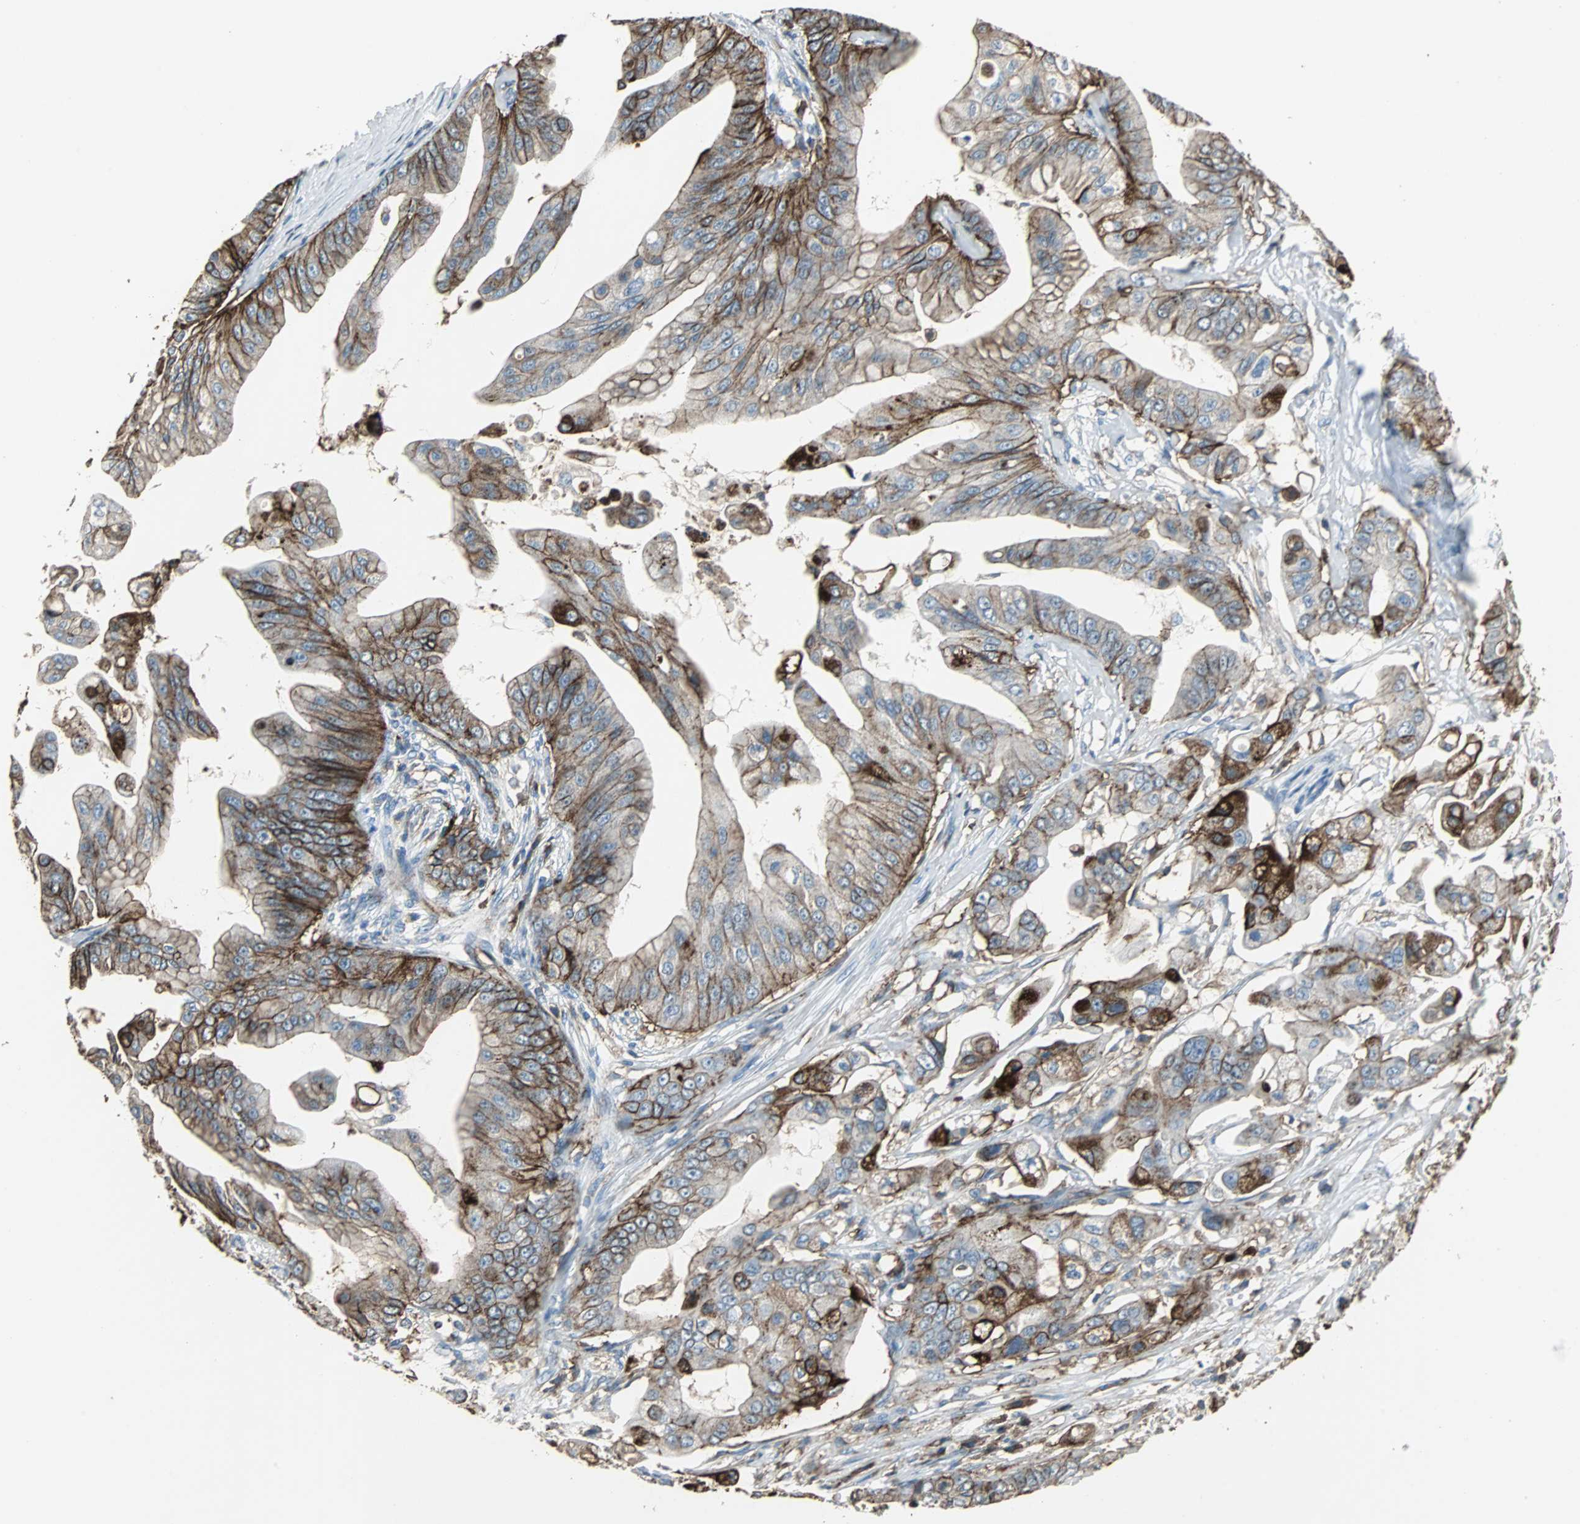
{"staining": {"intensity": "moderate", "quantity": ">75%", "location": "cytoplasmic/membranous"}, "tissue": "pancreatic cancer", "cell_type": "Tumor cells", "image_type": "cancer", "snomed": [{"axis": "morphology", "description": "Adenocarcinoma, NOS"}, {"axis": "topography", "description": "Pancreas"}], "caption": "Protein expression analysis of pancreatic adenocarcinoma shows moderate cytoplasmic/membranous positivity in approximately >75% of tumor cells.", "gene": "F11R", "patient": {"sex": "female", "age": 75}}